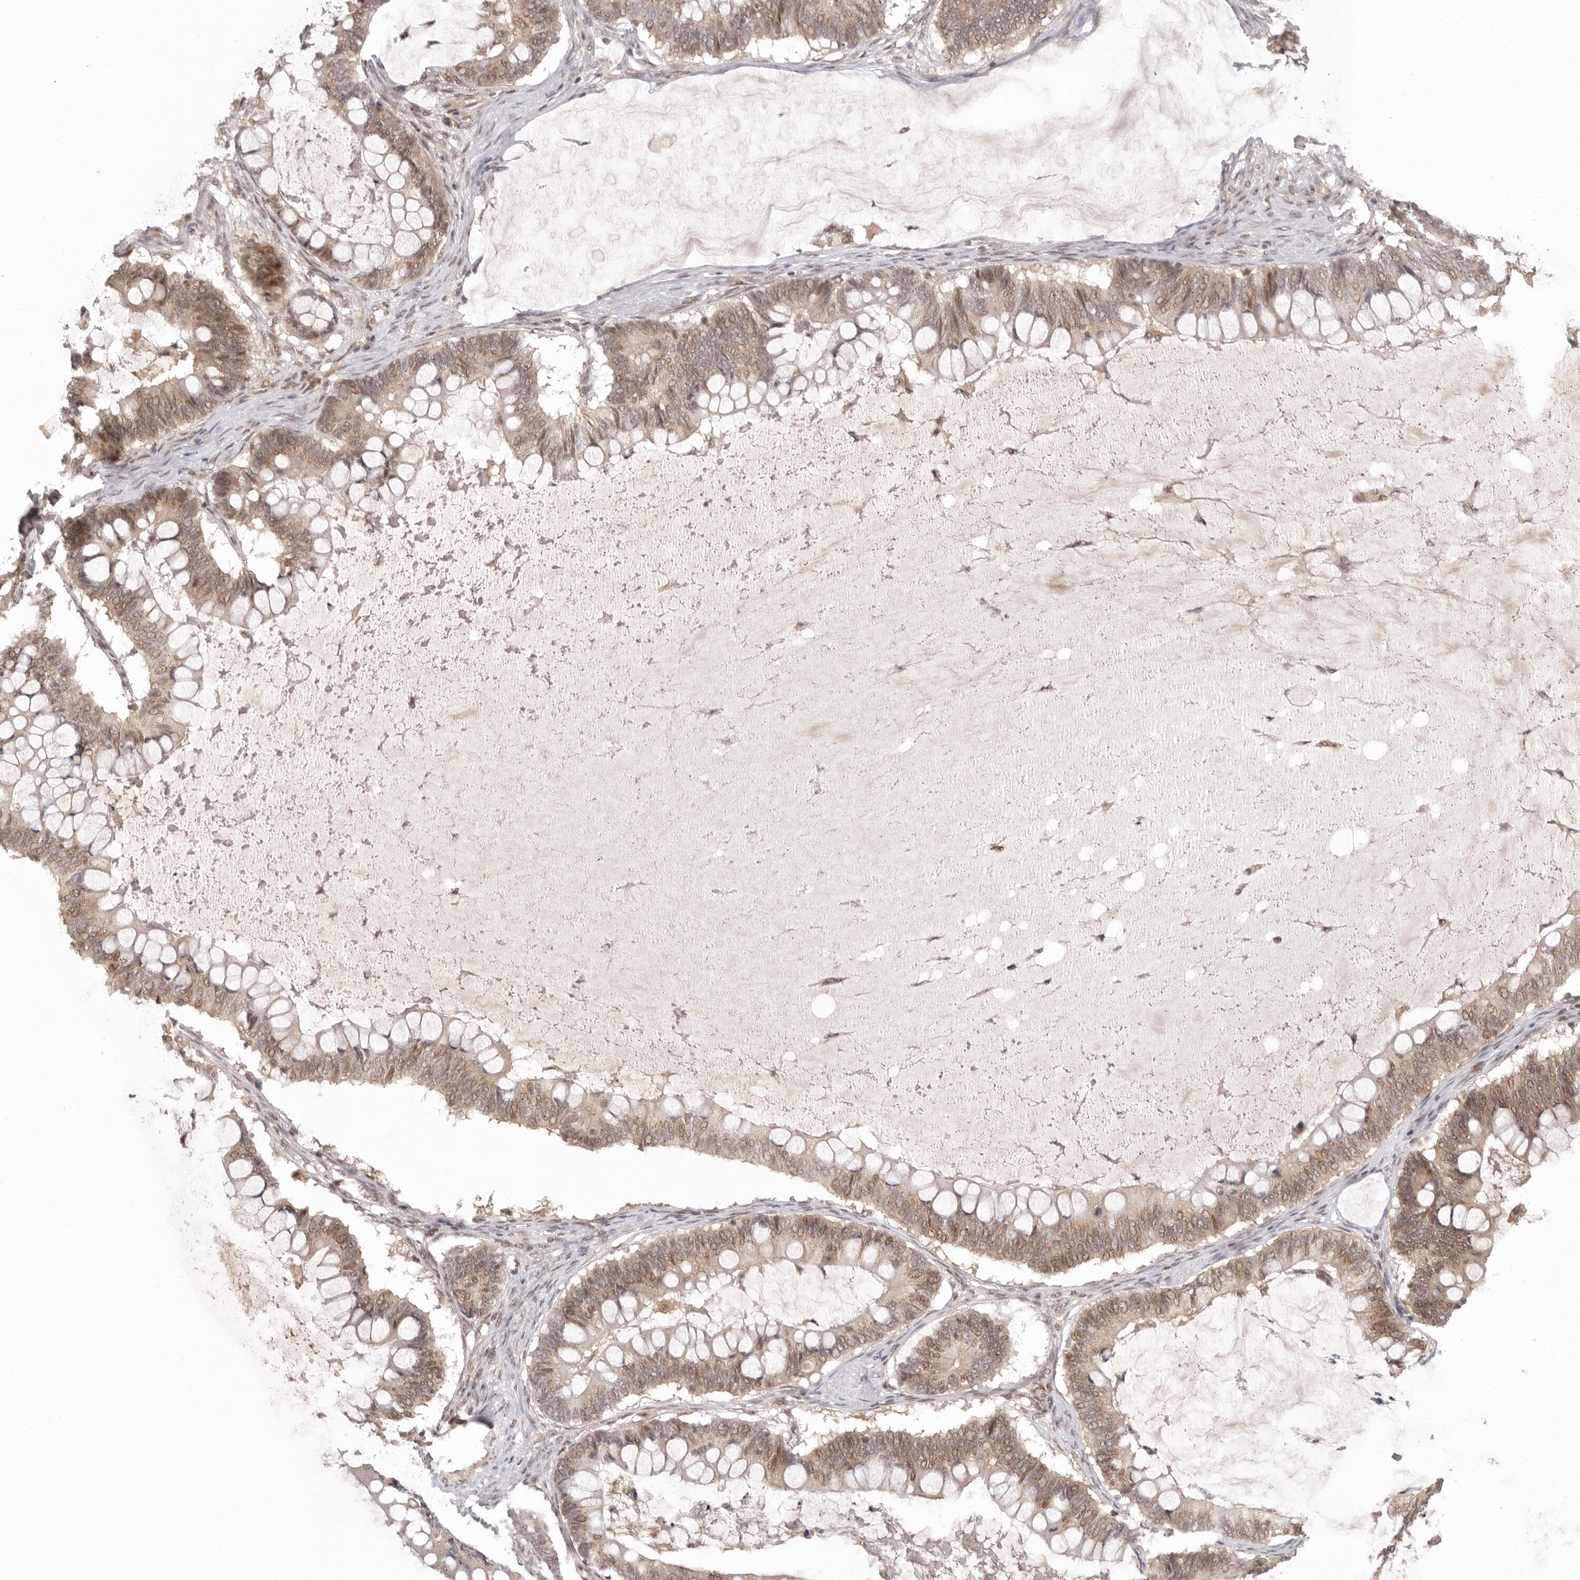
{"staining": {"intensity": "moderate", "quantity": ">75%", "location": "cytoplasmic/membranous,nuclear"}, "tissue": "ovarian cancer", "cell_type": "Tumor cells", "image_type": "cancer", "snomed": [{"axis": "morphology", "description": "Cystadenocarcinoma, mucinous, NOS"}, {"axis": "topography", "description": "Ovary"}], "caption": "The photomicrograph shows immunohistochemical staining of ovarian mucinous cystadenocarcinoma. There is moderate cytoplasmic/membranous and nuclear expression is present in approximately >75% of tumor cells. The staining is performed using DAB (3,3'-diaminobenzidine) brown chromogen to label protein expression. The nuclei are counter-stained blue using hematoxylin.", "gene": "LRRC75A", "patient": {"sex": "female", "age": 61}}